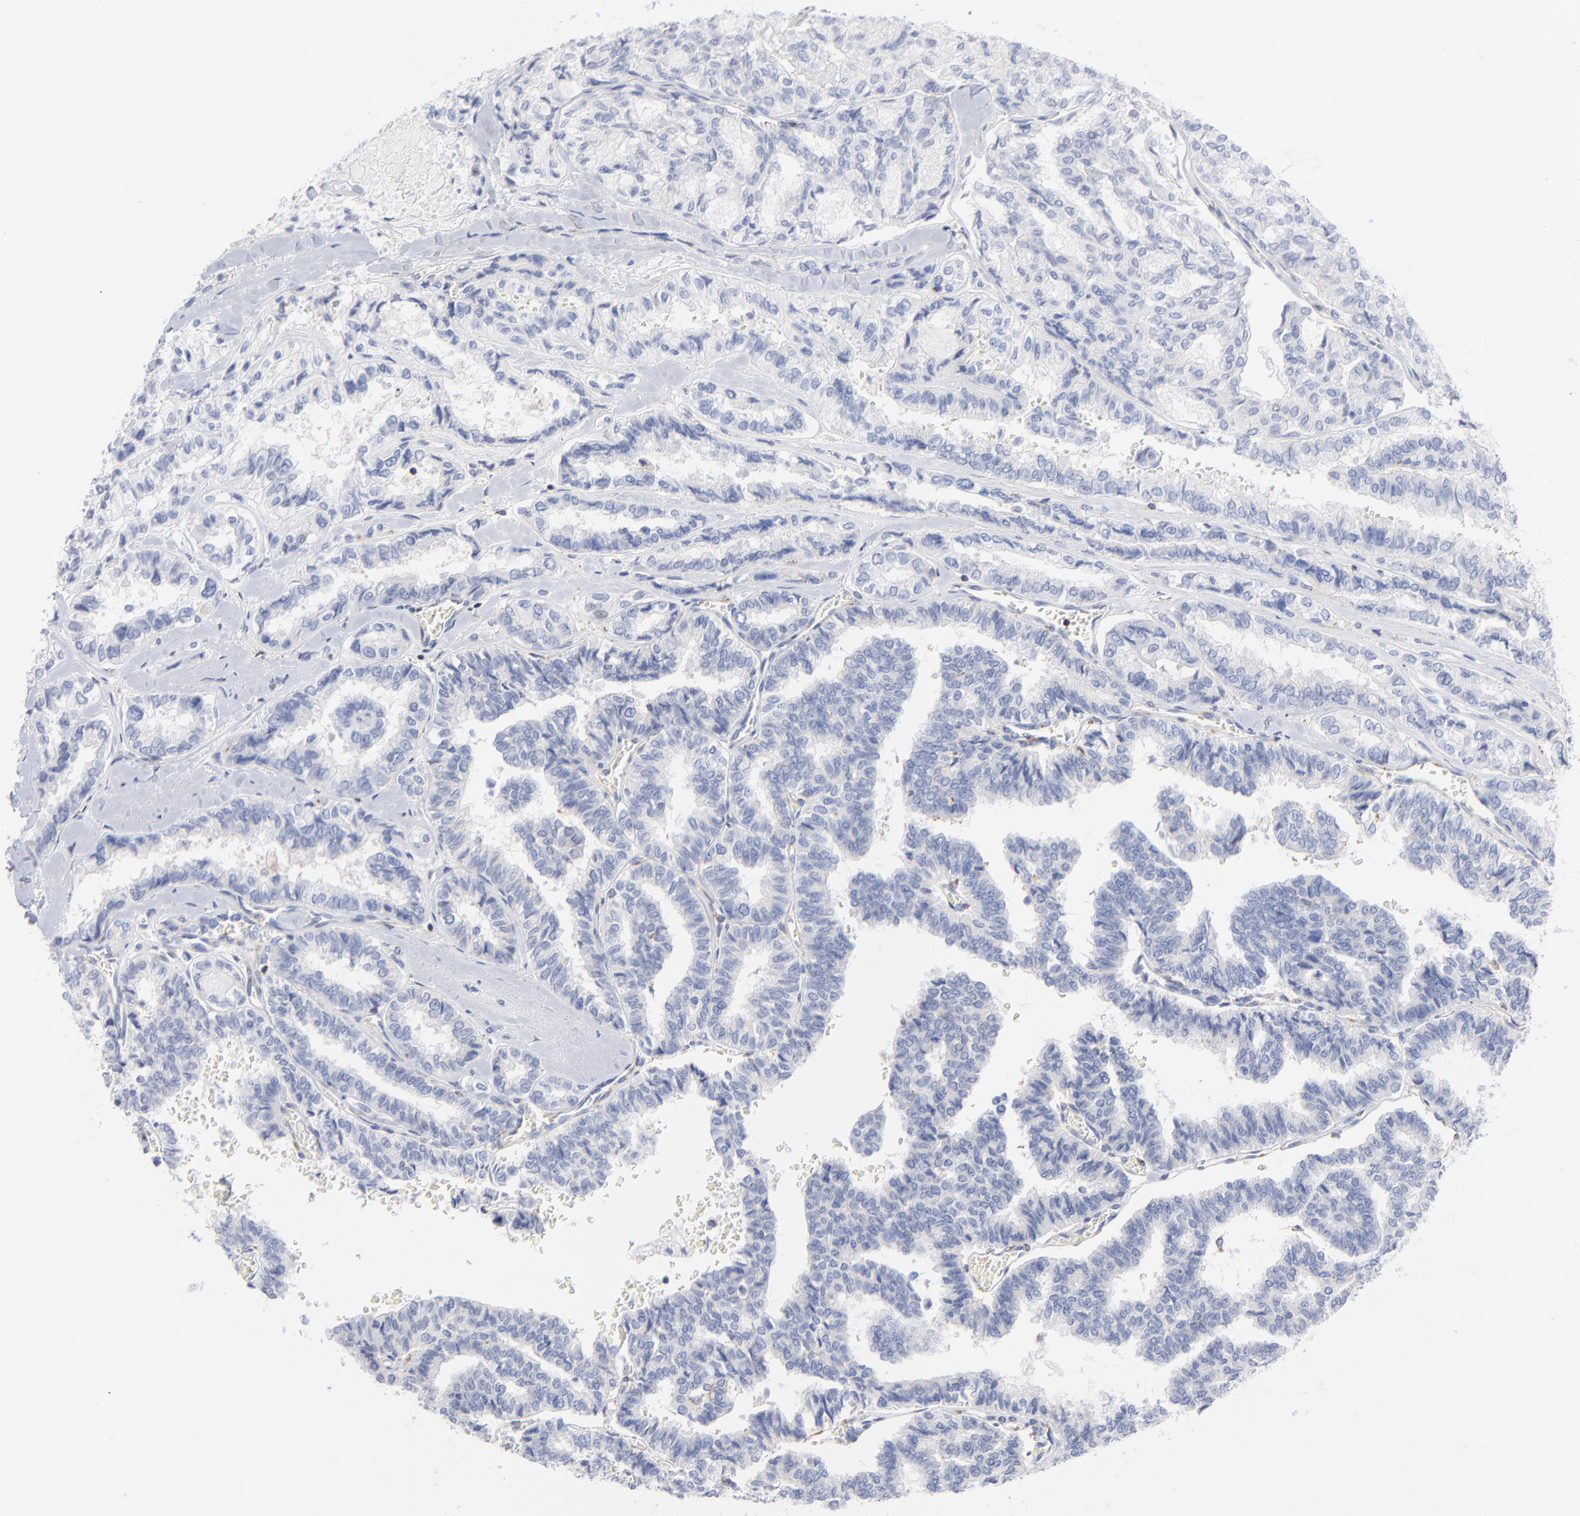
{"staining": {"intensity": "negative", "quantity": "none", "location": "none"}, "tissue": "thyroid cancer", "cell_type": "Tumor cells", "image_type": "cancer", "snomed": [{"axis": "morphology", "description": "Papillary adenocarcinoma, NOS"}, {"axis": "topography", "description": "Thyroid gland"}], "caption": "Protein analysis of thyroid papillary adenocarcinoma demonstrates no significant positivity in tumor cells. (DAB (3,3'-diaminobenzidine) immunohistochemistry, high magnification).", "gene": "SEPTIN6", "patient": {"sex": "female", "age": 35}}